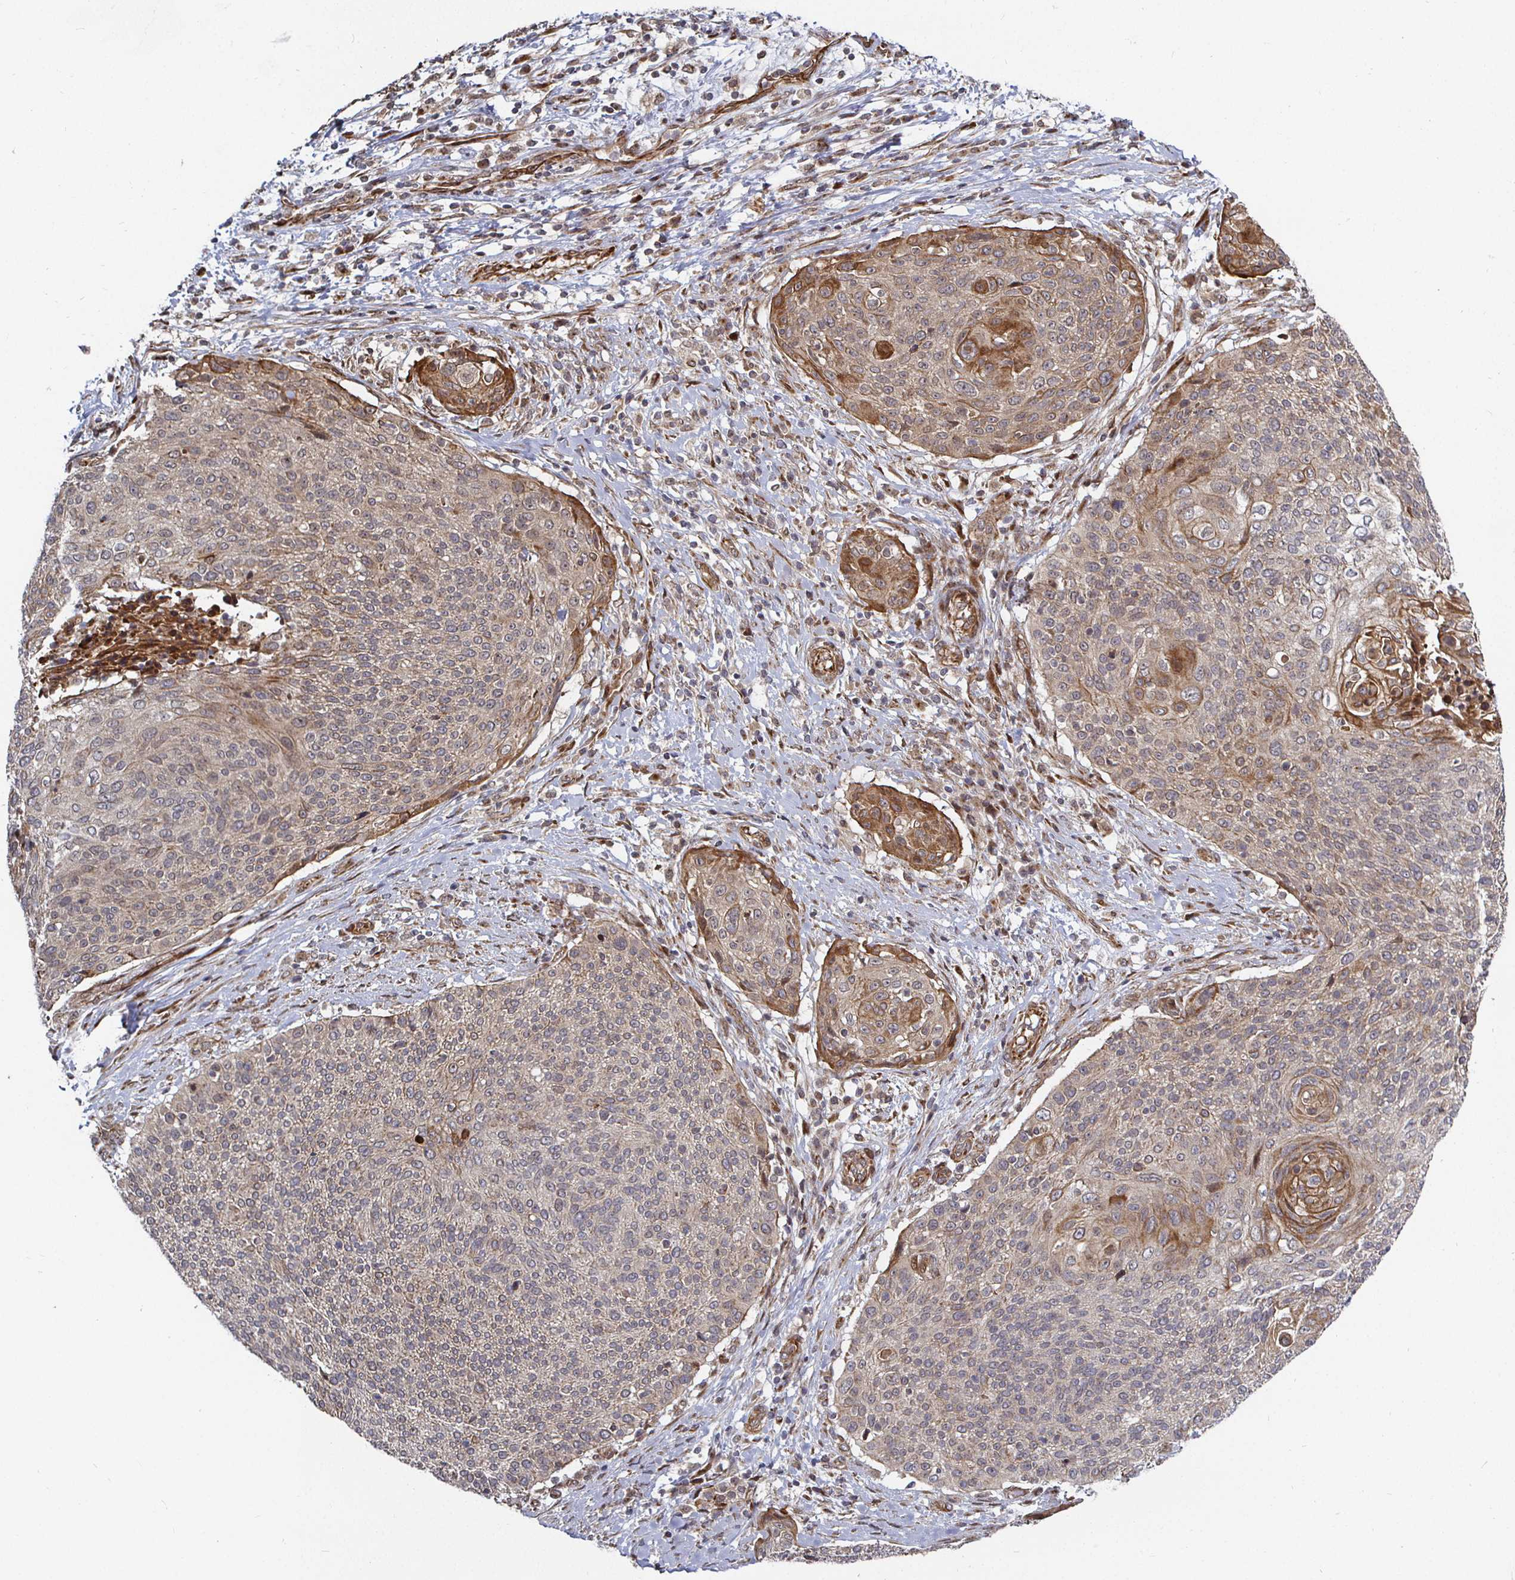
{"staining": {"intensity": "moderate", "quantity": "<25%", "location": "cytoplasmic/membranous"}, "tissue": "cervical cancer", "cell_type": "Tumor cells", "image_type": "cancer", "snomed": [{"axis": "morphology", "description": "Squamous cell carcinoma, NOS"}, {"axis": "topography", "description": "Cervix"}], "caption": "This histopathology image reveals cervical cancer (squamous cell carcinoma) stained with immunohistochemistry (IHC) to label a protein in brown. The cytoplasmic/membranous of tumor cells show moderate positivity for the protein. Nuclei are counter-stained blue.", "gene": "TBKBP1", "patient": {"sex": "female", "age": 31}}